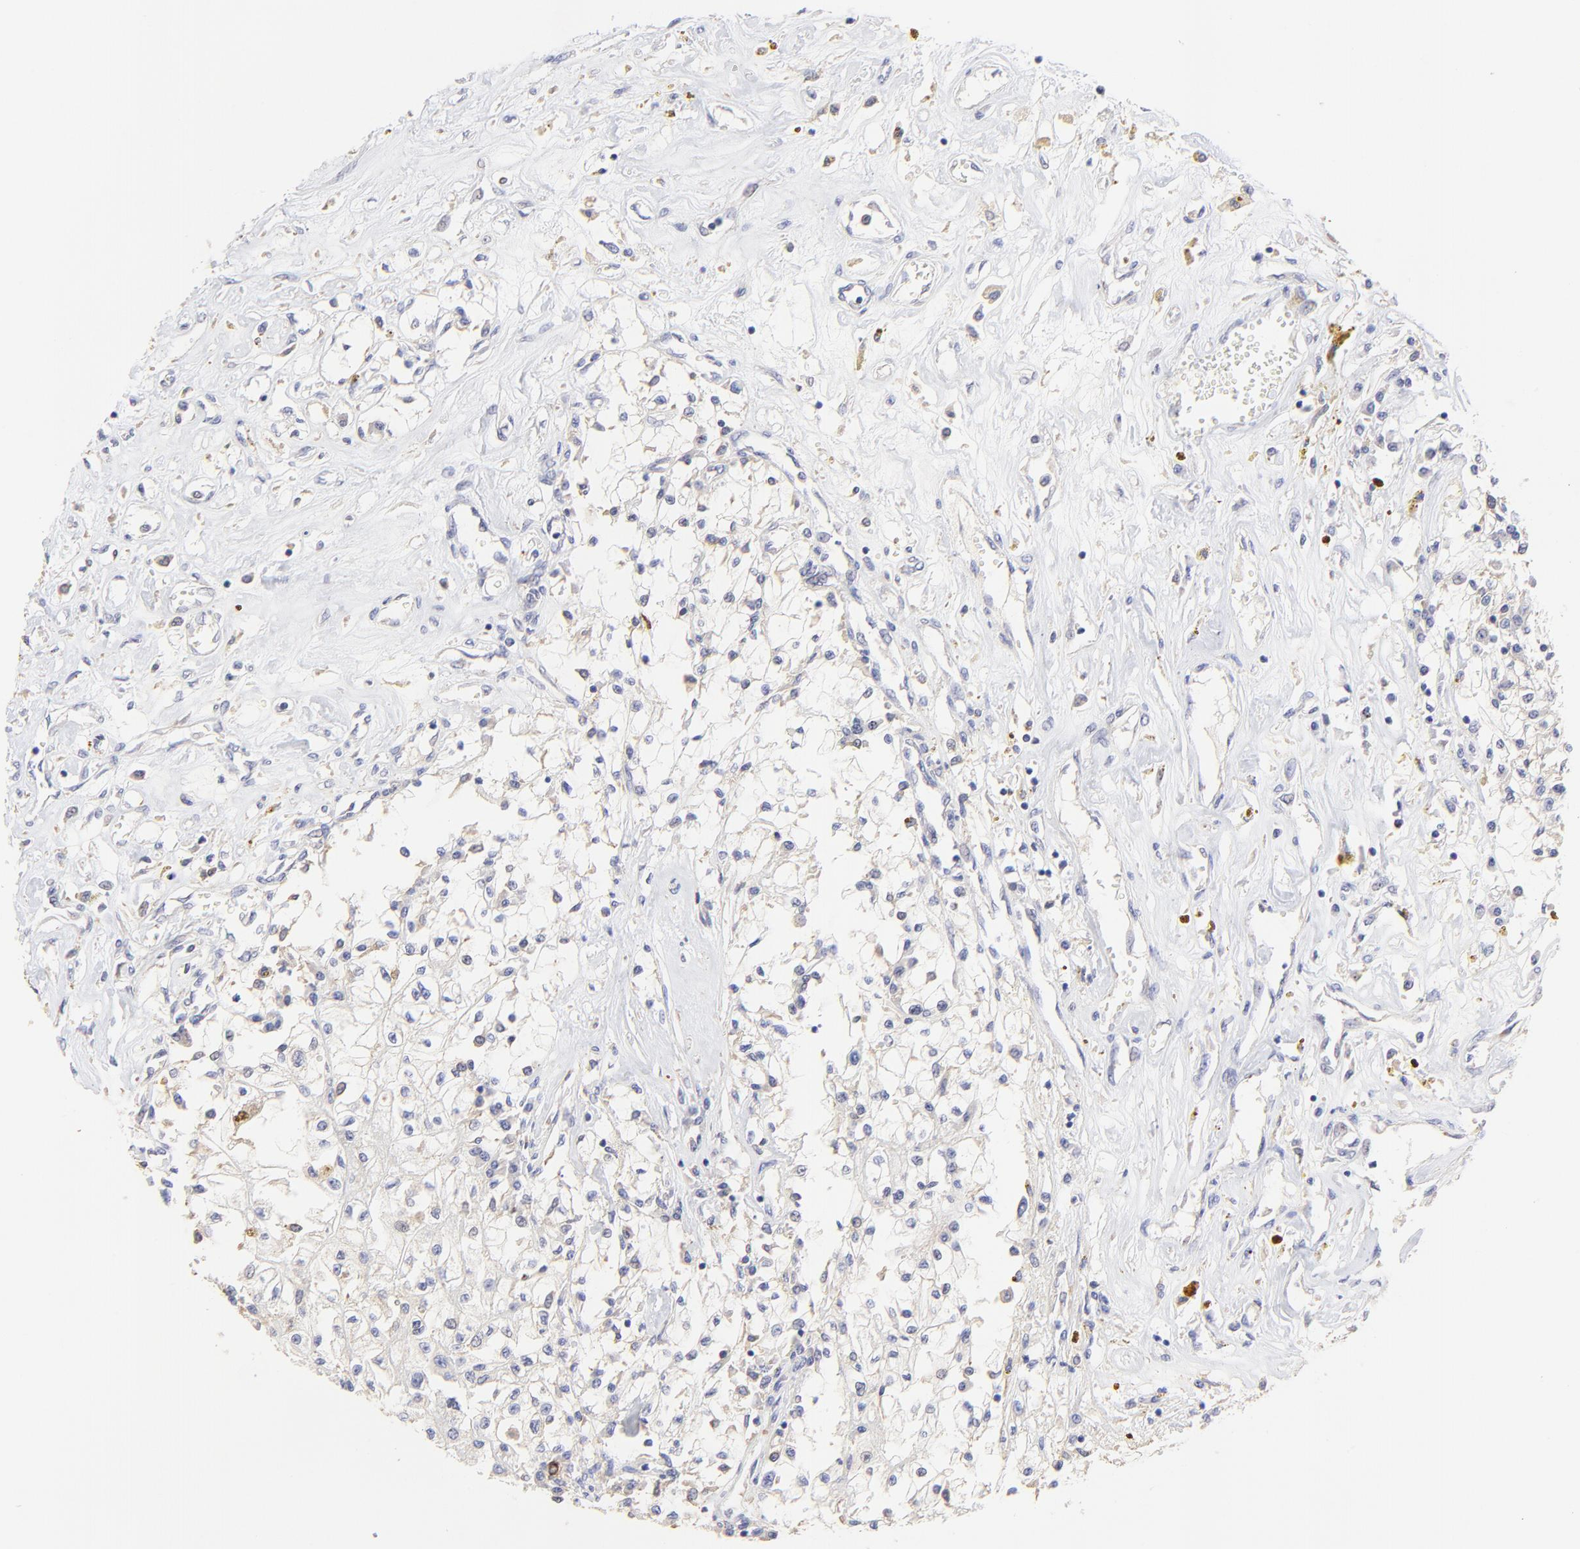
{"staining": {"intensity": "negative", "quantity": "none", "location": "none"}, "tissue": "renal cancer", "cell_type": "Tumor cells", "image_type": "cancer", "snomed": [{"axis": "morphology", "description": "Adenocarcinoma, NOS"}, {"axis": "topography", "description": "Kidney"}], "caption": "Immunohistochemical staining of renal cancer demonstrates no significant positivity in tumor cells.", "gene": "LHFPL1", "patient": {"sex": "male", "age": 78}}